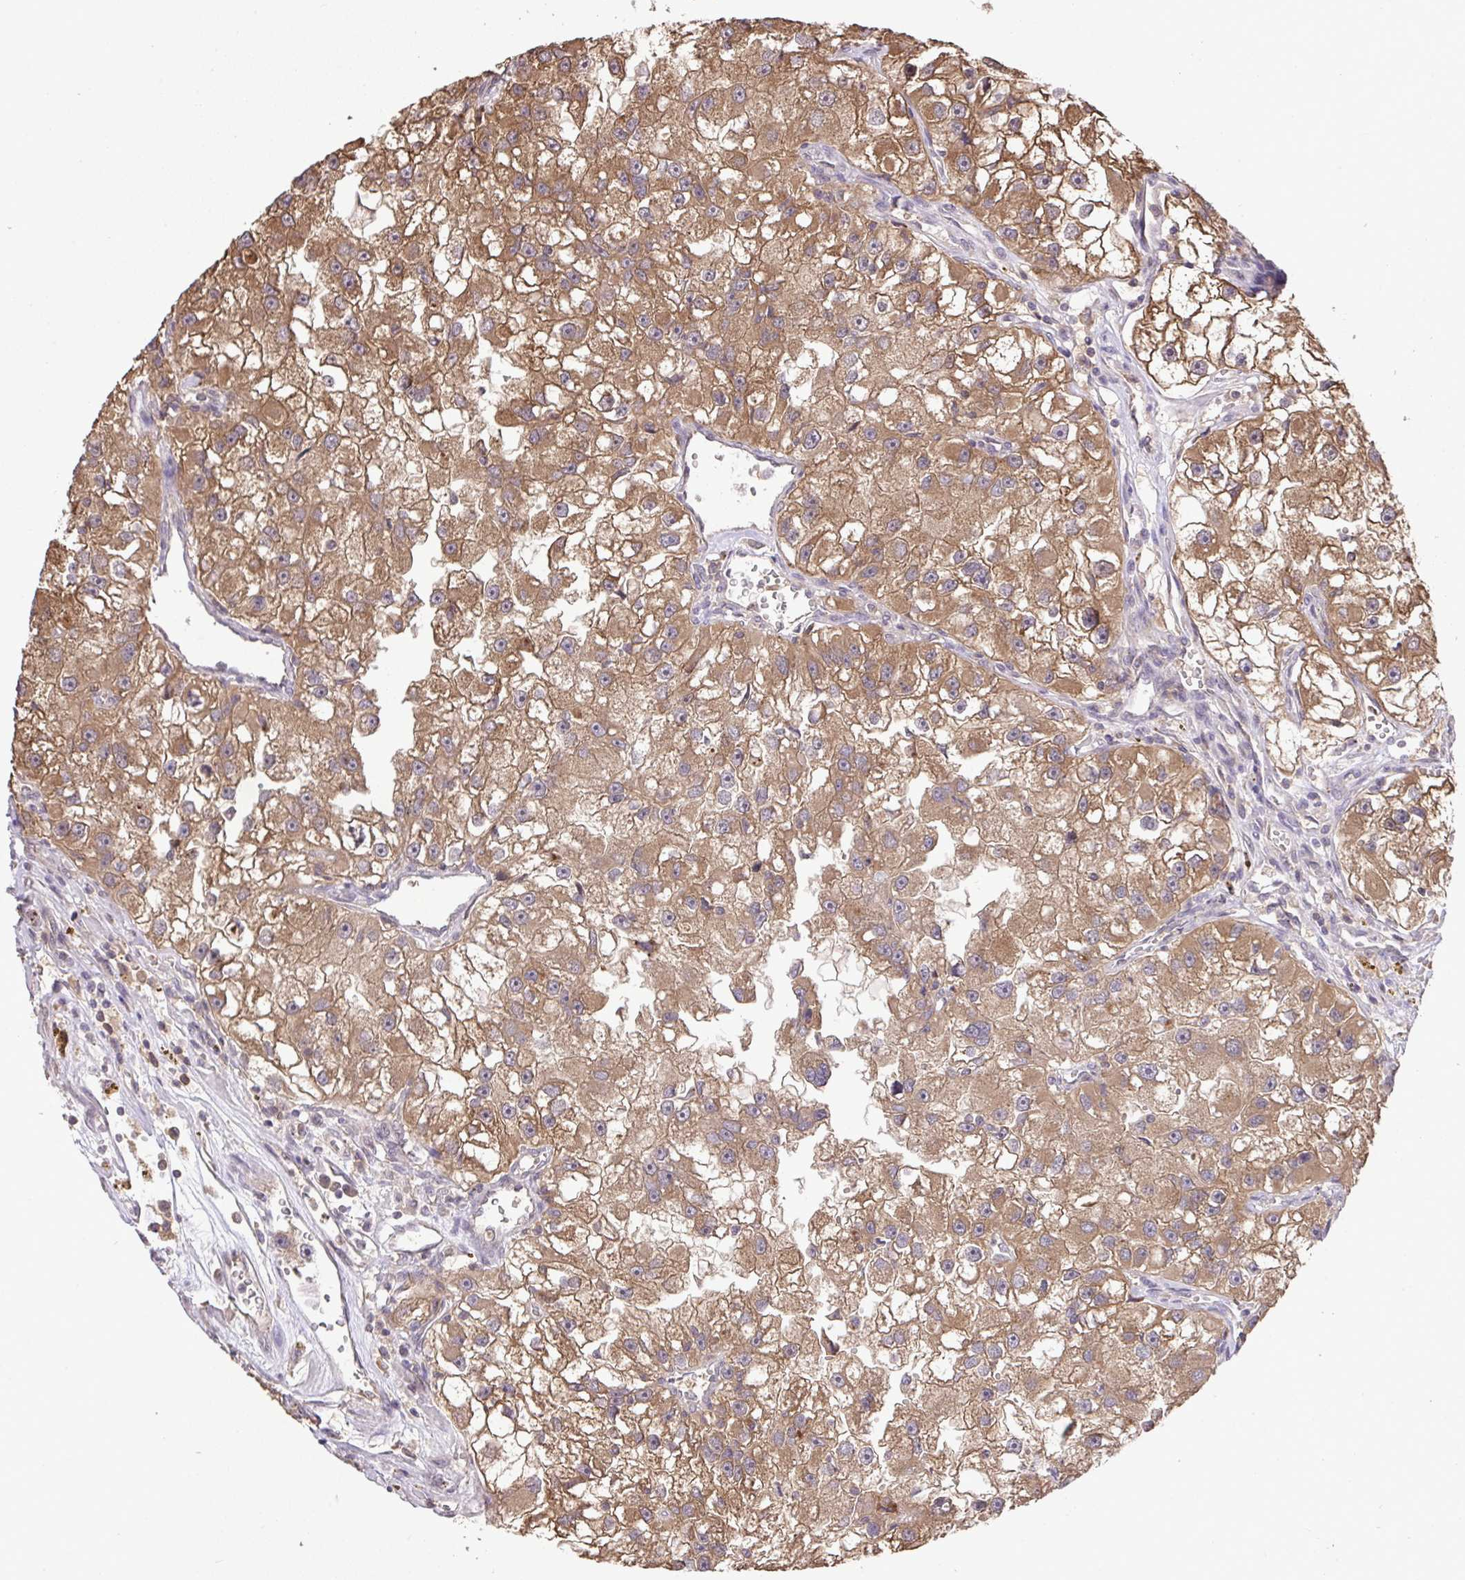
{"staining": {"intensity": "moderate", "quantity": ">75%", "location": "cytoplasmic/membranous"}, "tissue": "renal cancer", "cell_type": "Tumor cells", "image_type": "cancer", "snomed": [{"axis": "morphology", "description": "Adenocarcinoma, NOS"}, {"axis": "topography", "description": "Kidney"}], "caption": "Immunohistochemistry (IHC) (DAB) staining of human renal cancer (adenocarcinoma) demonstrates moderate cytoplasmic/membranous protein positivity in about >75% of tumor cells.", "gene": "C12orf57", "patient": {"sex": "male", "age": 63}}